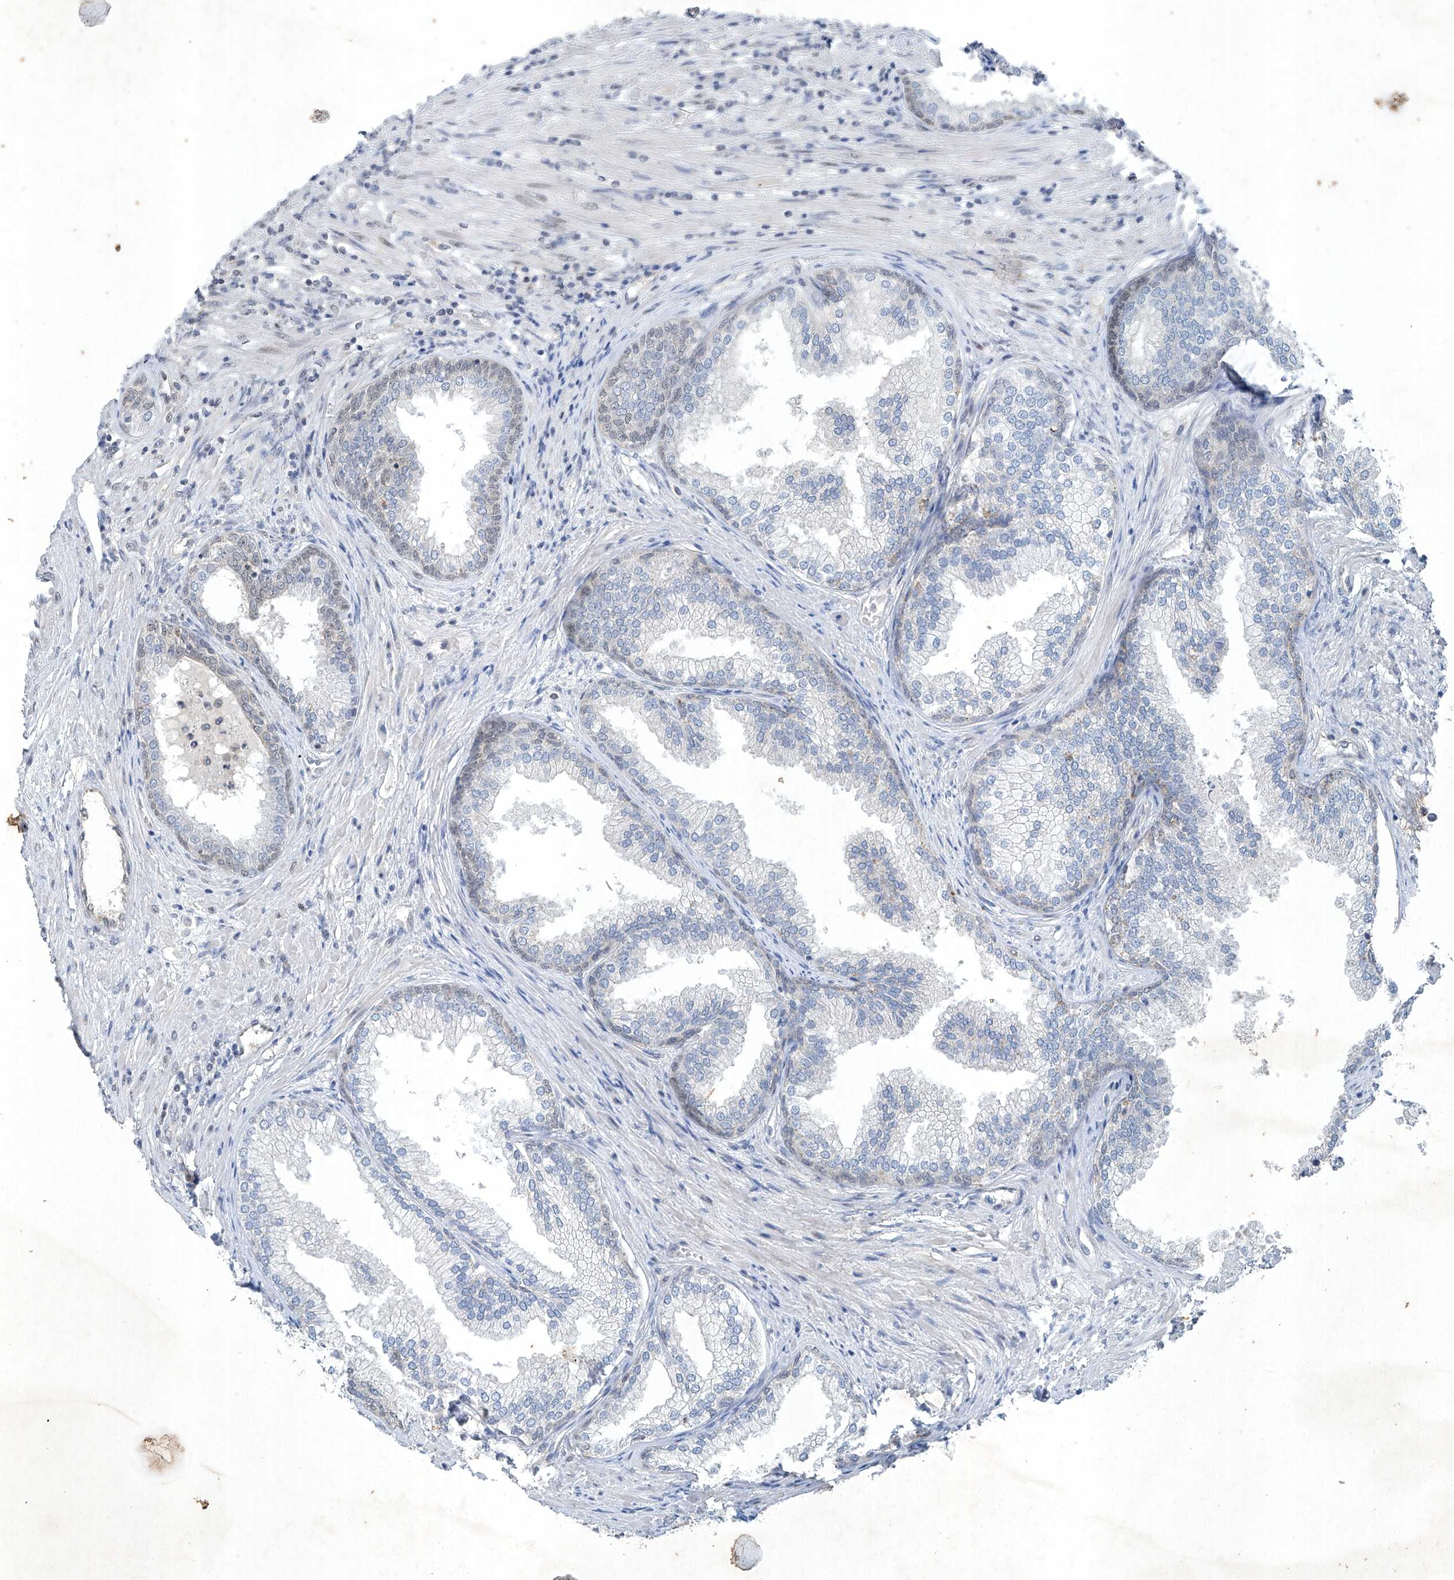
{"staining": {"intensity": "weak", "quantity": "<25%", "location": "nuclear"}, "tissue": "prostate", "cell_type": "Glandular cells", "image_type": "normal", "snomed": [{"axis": "morphology", "description": "Normal tissue, NOS"}, {"axis": "topography", "description": "Prostate"}], "caption": "Human prostate stained for a protein using IHC displays no expression in glandular cells.", "gene": "TAF8", "patient": {"sex": "male", "age": 76}}